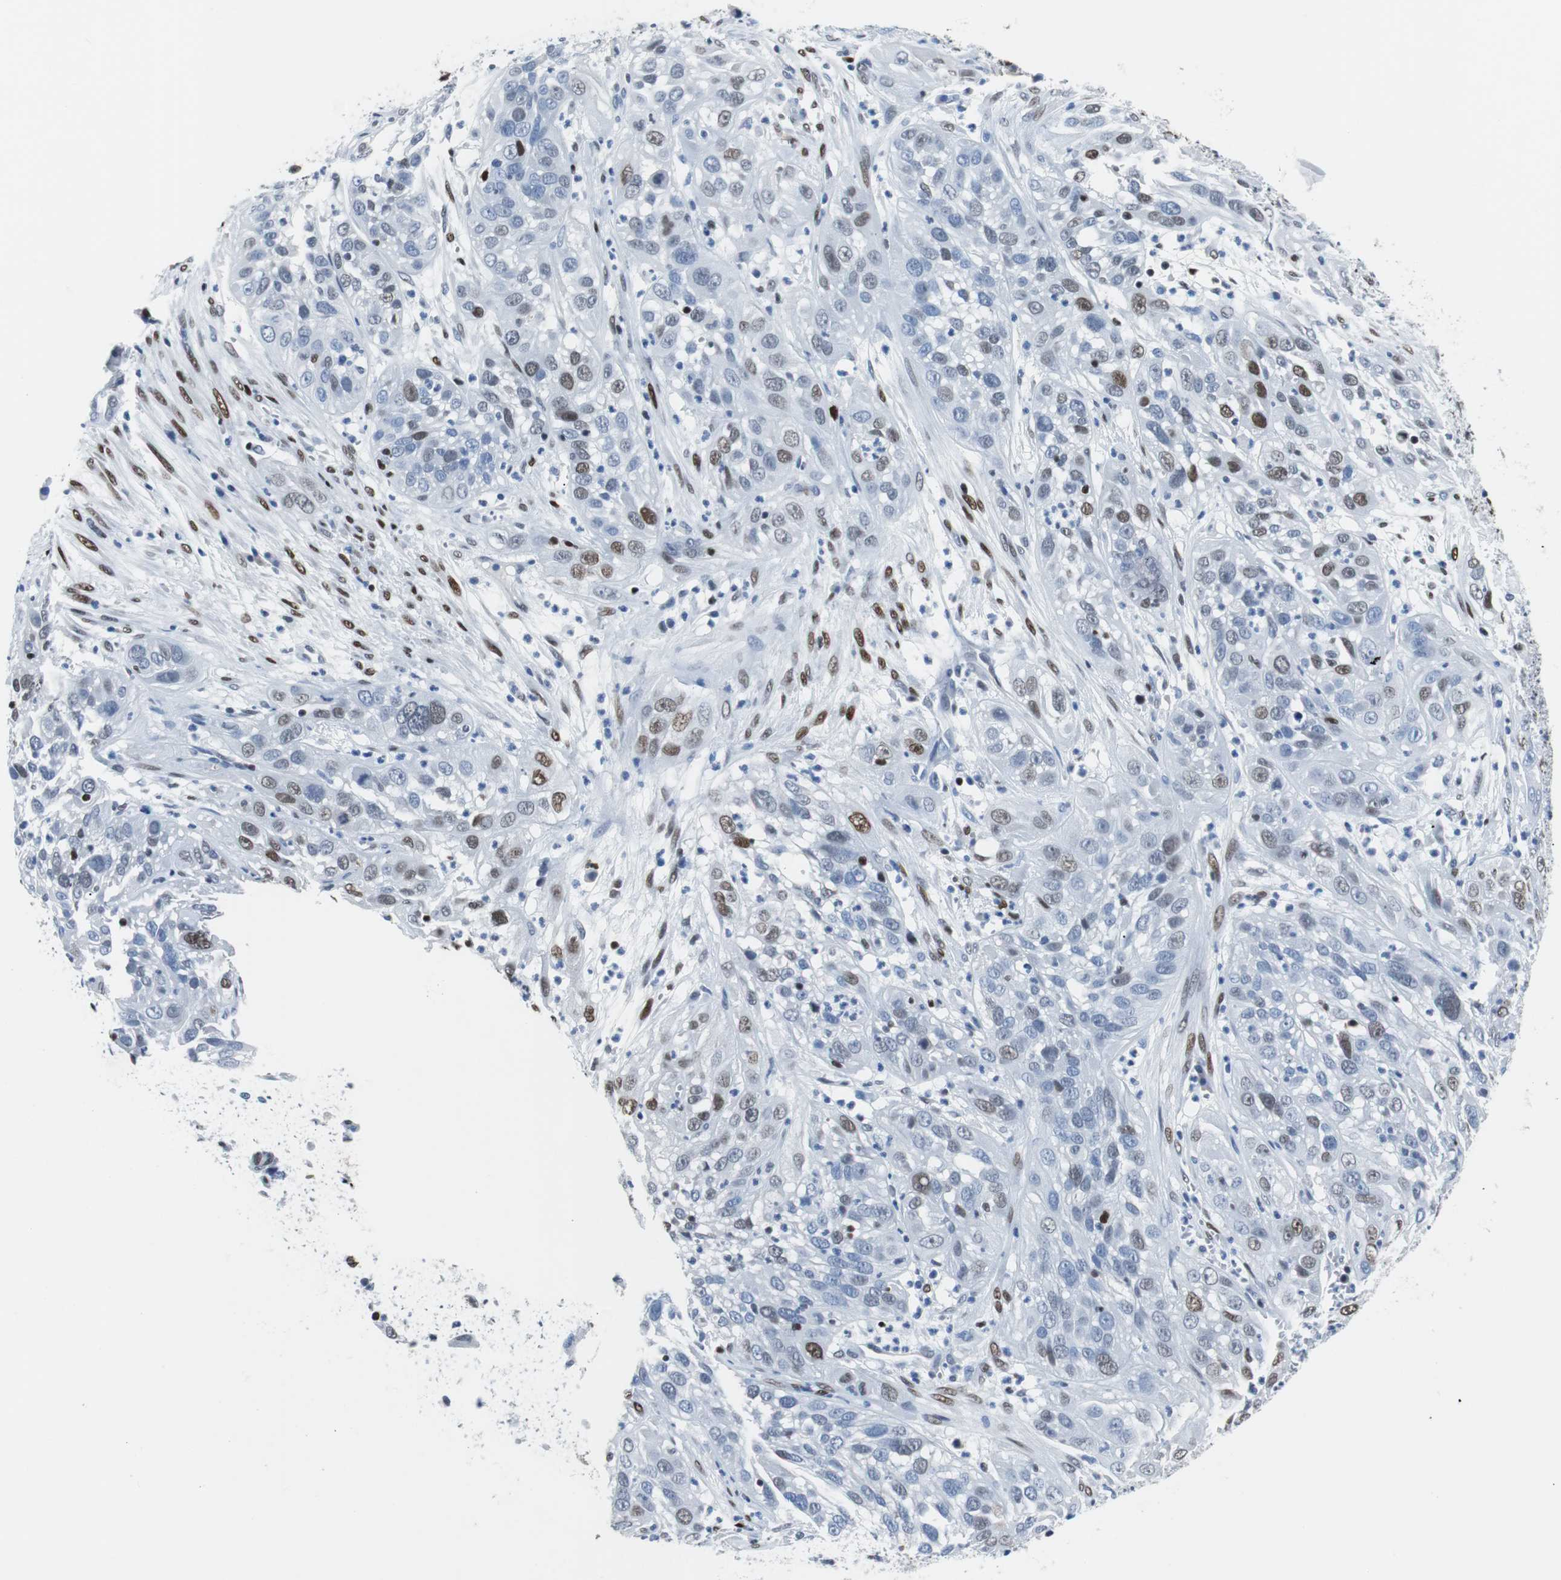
{"staining": {"intensity": "weak", "quantity": "<25%", "location": "nuclear"}, "tissue": "cervical cancer", "cell_type": "Tumor cells", "image_type": "cancer", "snomed": [{"axis": "morphology", "description": "Squamous cell carcinoma, NOS"}, {"axis": "topography", "description": "Cervix"}], "caption": "This is an IHC image of squamous cell carcinoma (cervical). There is no staining in tumor cells.", "gene": "JUN", "patient": {"sex": "female", "age": 32}}